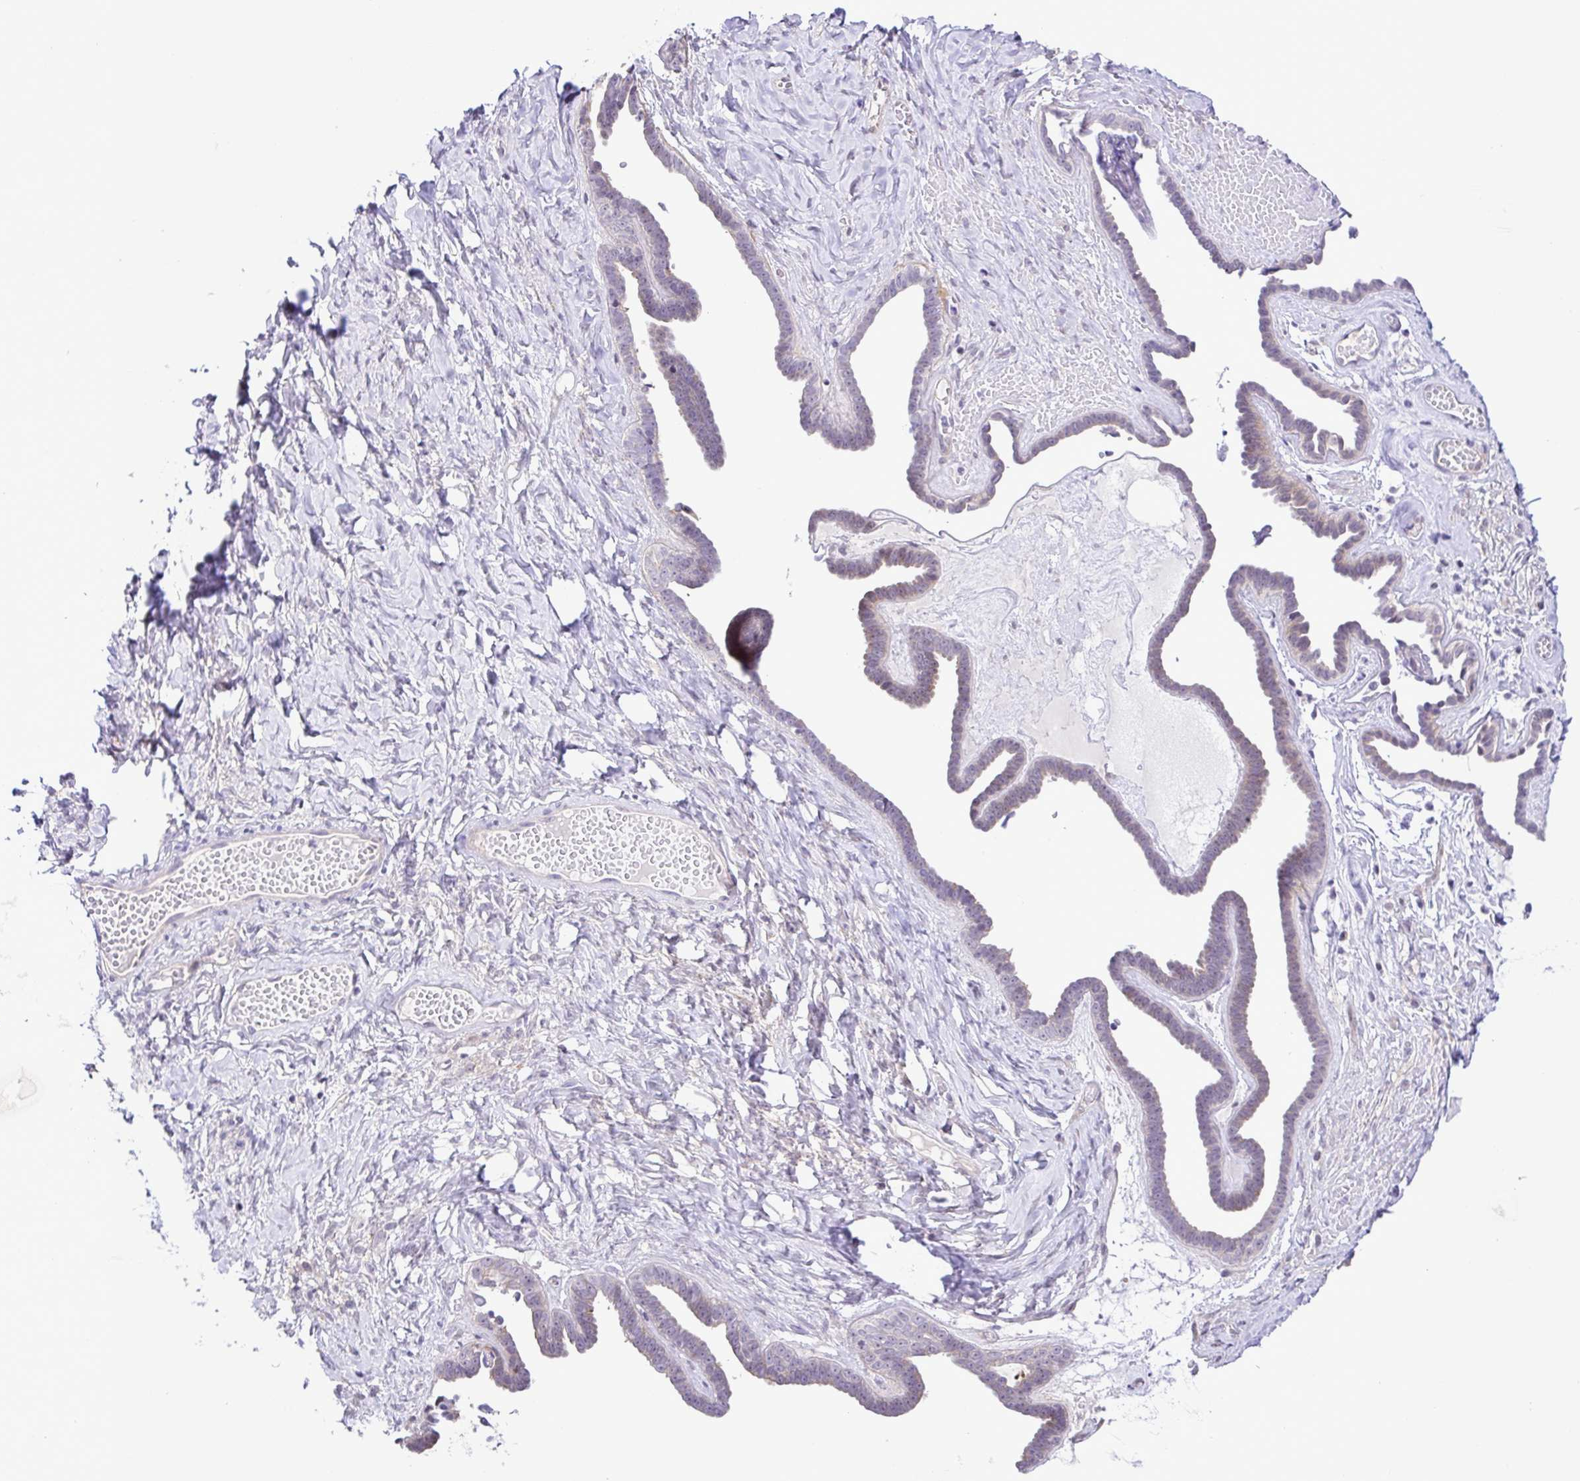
{"staining": {"intensity": "weak", "quantity": "25%-75%", "location": "cytoplasmic/membranous"}, "tissue": "ovarian cancer", "cell_type": "Tumor cells", "image_type": "cancer", "snomed": [{"axis": "morphology", "description": "Cystadenocarcinoma, serous, NOS"}, {"axis": "topography", "description": "Ovary"}], "caption": "Immunohistochemistry (IHC) photomicrograph of ovarian serous cystadenocarcinoma stained for a protein (brown), which reveals low levels of weak cytoplasmic/membranous staining in about 25%-75% of tumor cells.", "gene": "DCLK2", "patient": {"sex": "female", "age": 71}}